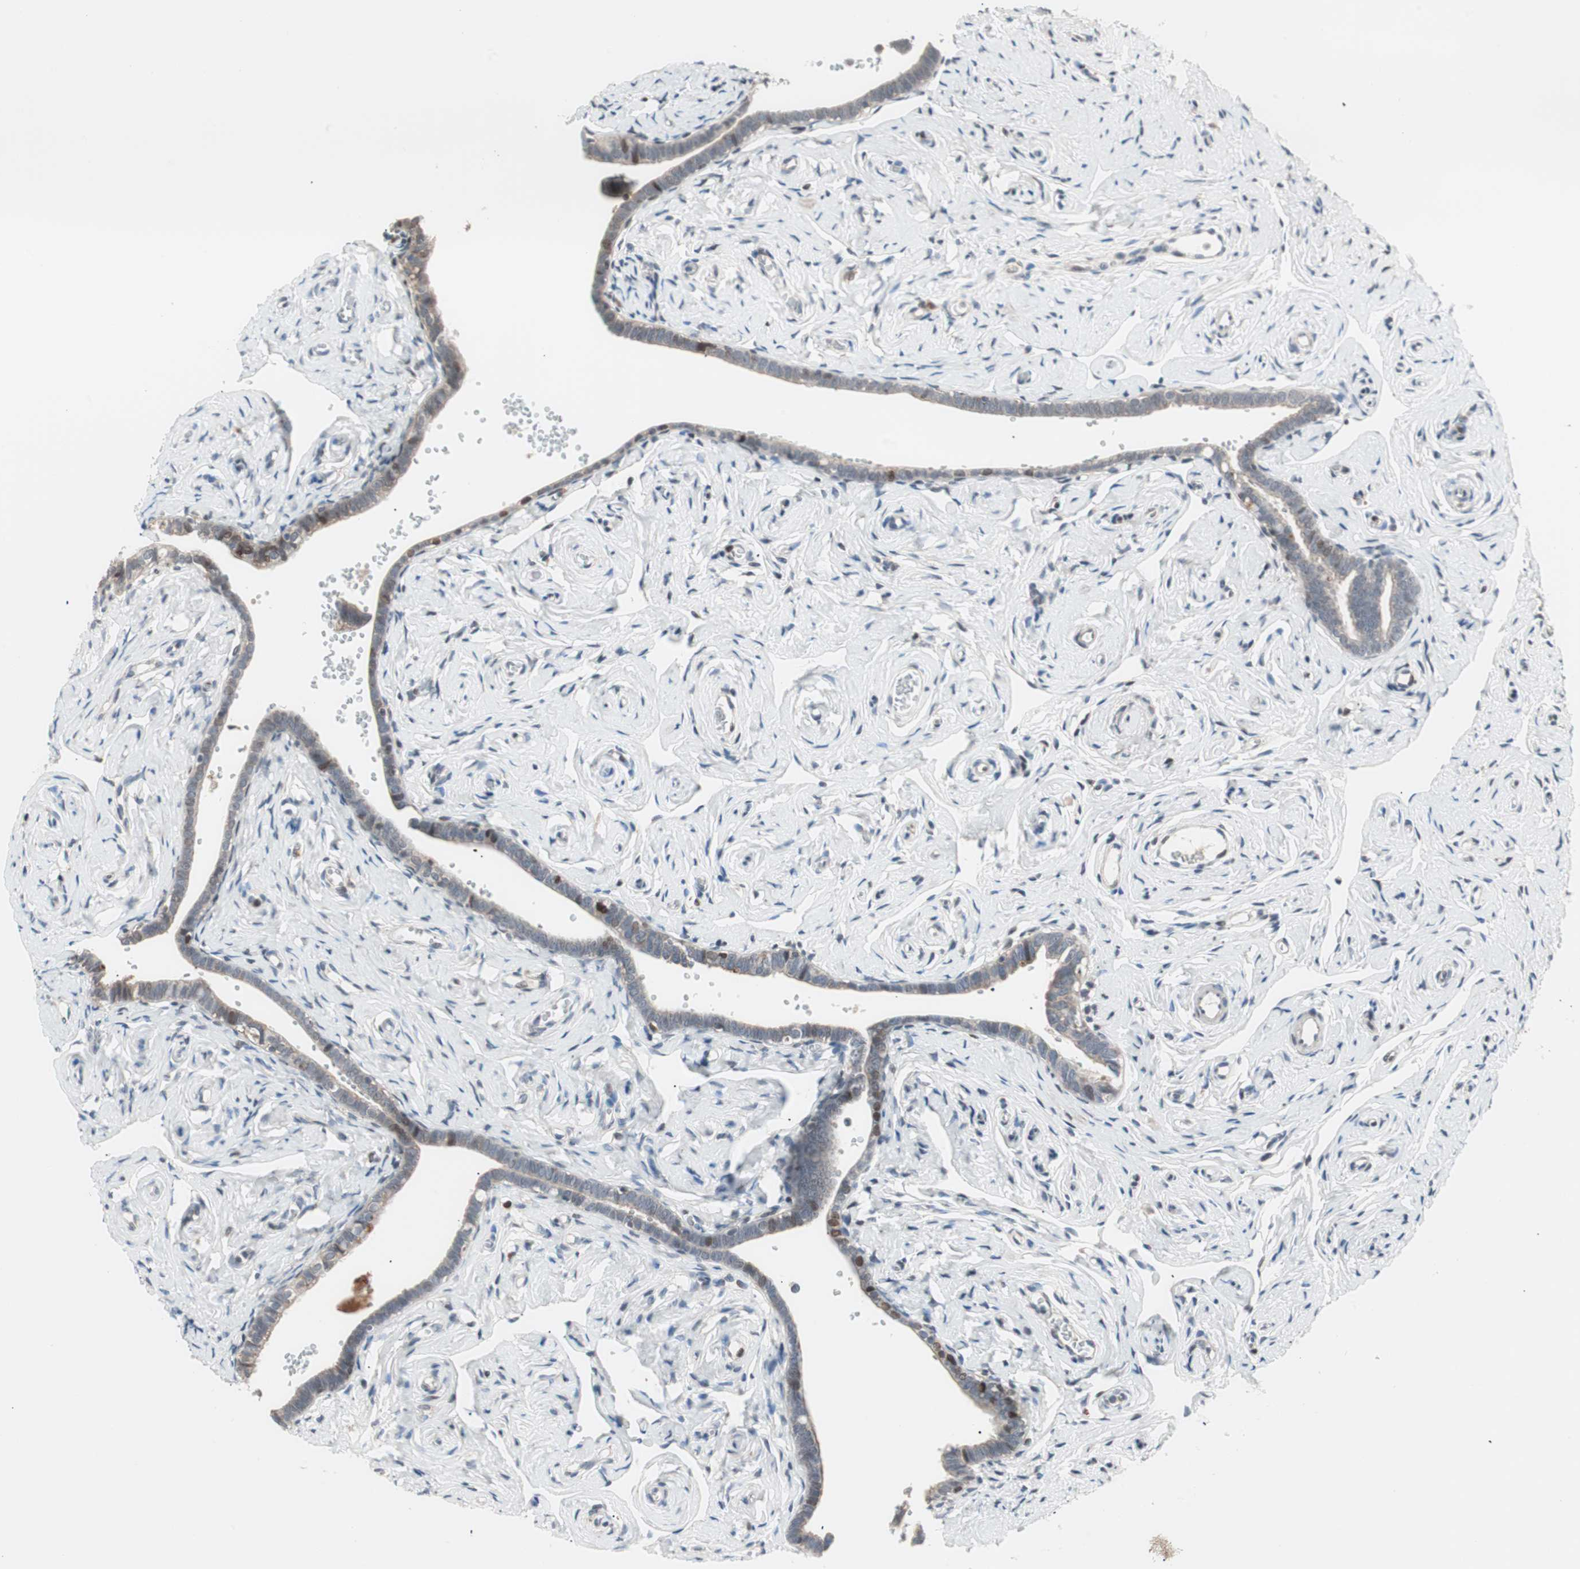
{"staining": {"intensity": "moderate", "quantity": "<25%", "location": "nuclear"}, "tissue": "fallopian tube", "cell_type": "Glandular cells", "image_type": "normal", "snomed": [{"axis": "morphology", "description": "Normal tissue, NOS"}, {"axis": "topography", "description": "Fallopian tube"}], "caption": "Immunohistochemical staining of benign human fallopian tube demonstrates low levels of moderate nuclear positivity in approximately <25% of glandular cells.", "gene": "POLH", "patient": {"sex": "female", "age": 71}}